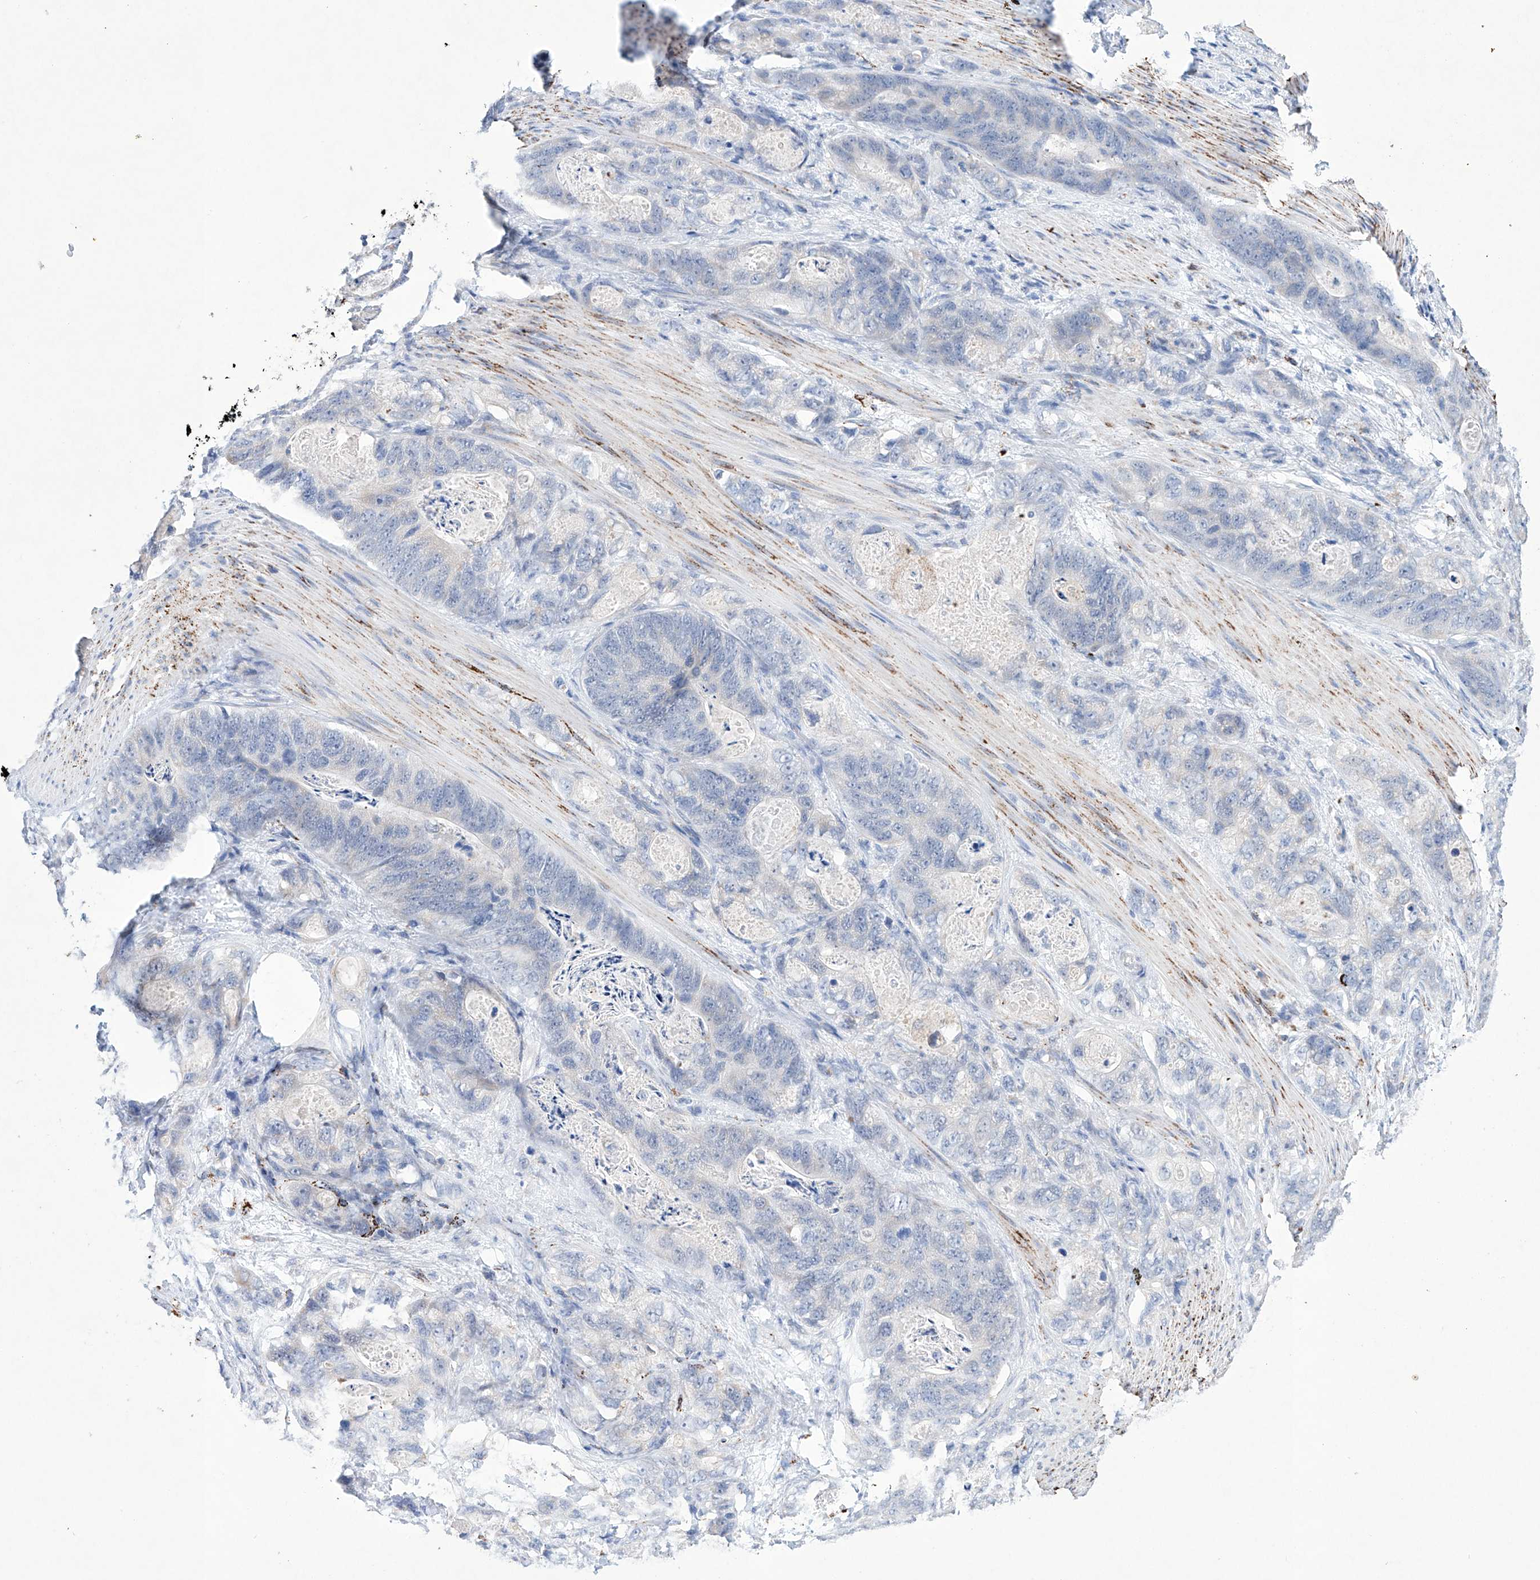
{"staining": {"intensity": "negative", "quantity": "none", "location": "none"}, "tissue": "stomach cancer", "cell_type": "Tumor cells", "image_type": "cancer", "snomed": [{"axis": "morphology", "description": "Normal tissue, NOS"}, {"axis": "morphology", "description": "Adenocarcinoma, NOS"}, {"axis": "topography", "description": "Stomach"}], "caption": "This is an immunohistochemistry photomicrograph of stomach adenocarcinoma. There is no staining in tumor cells.", "gene": "NRROS", "patient": {"sex": "female", "age": 89}}